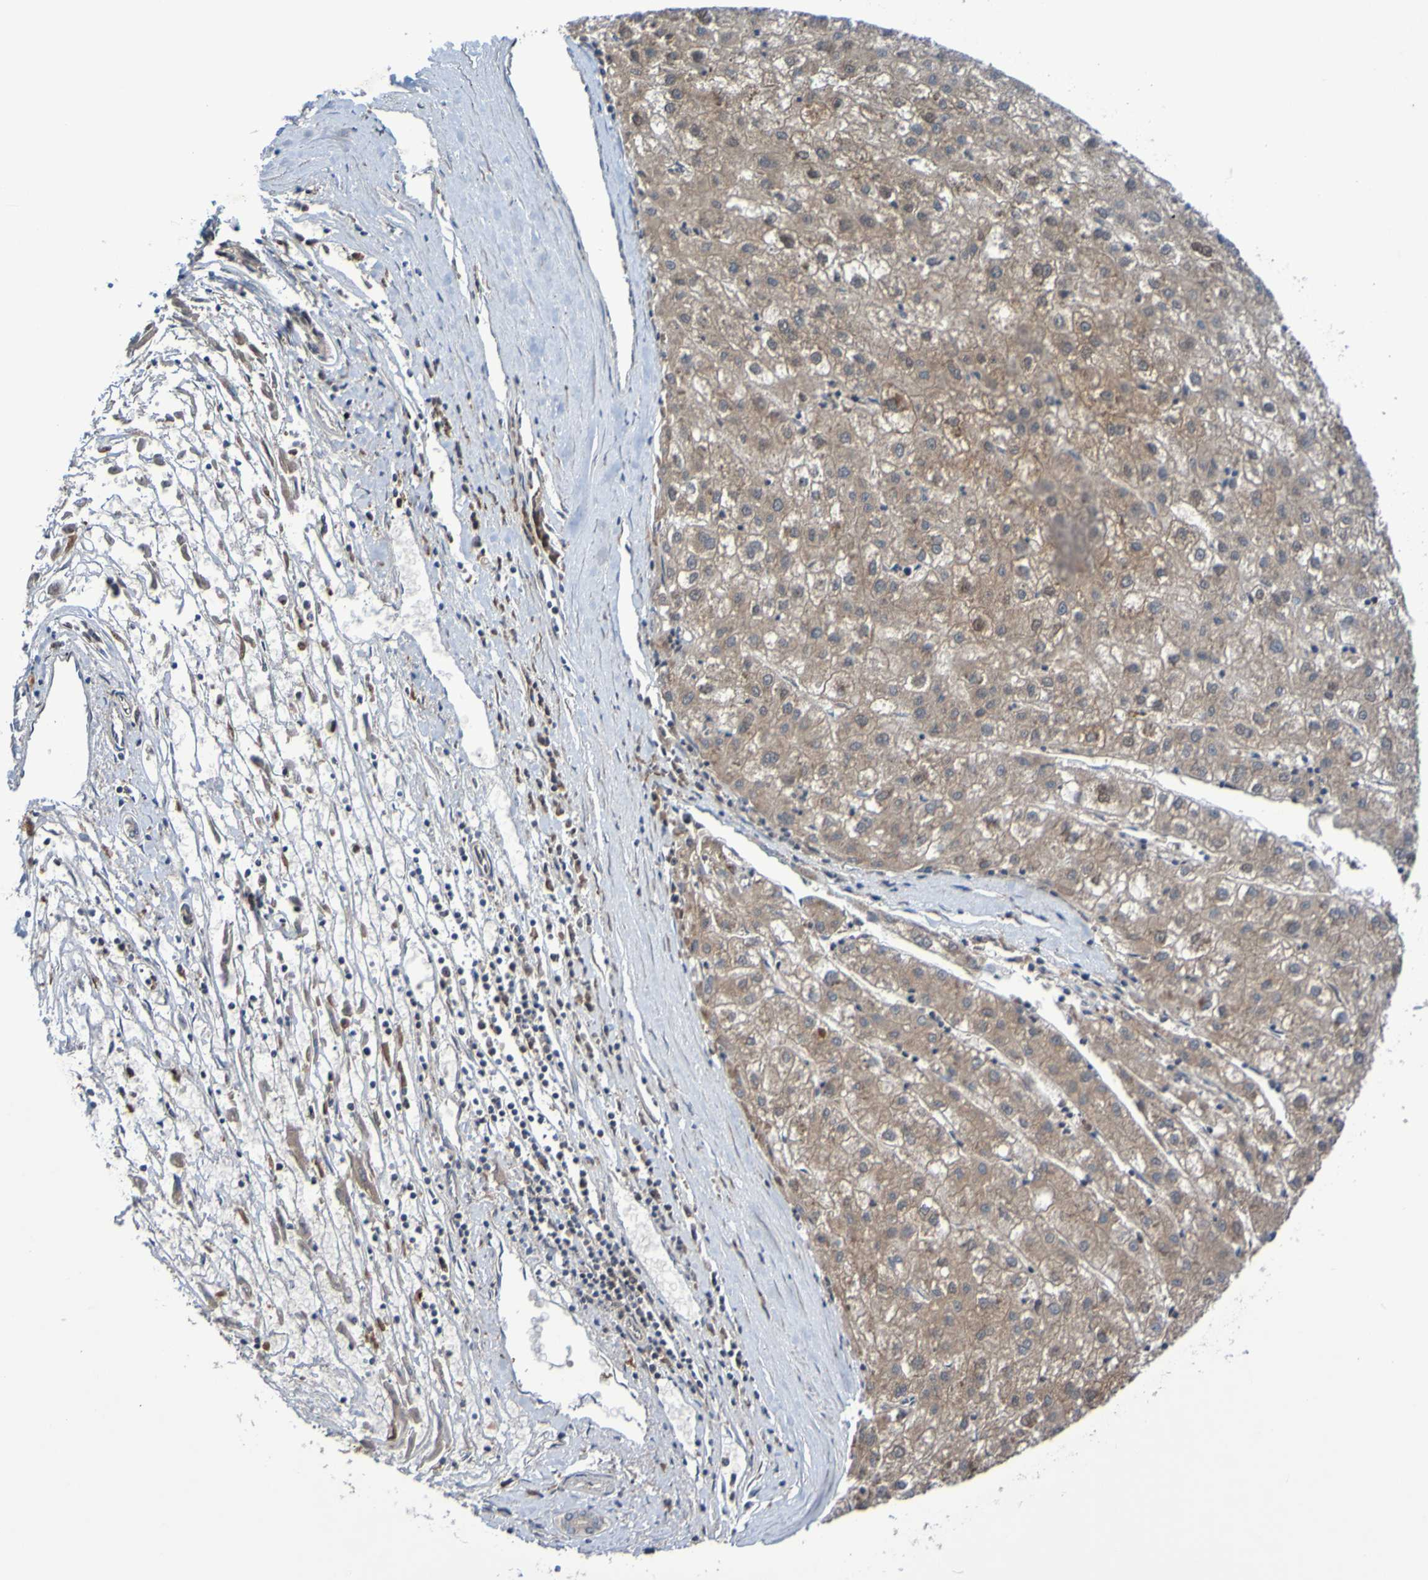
{"staining": {"intensity": "weak", "quantity": ">75%", "location": "cytoplasmic/membranous"}, "tissue": "liver cancer", "cell_type": "Tumor cells", "image_type": "cancer", "snomed": [{"axis": "morphology", "description": "Carcinoma, Hepatocellular, NOS"}, {"axis": "topography", "description": "Liver"}], "caption": "Liver cancer tissue shows weak cytoplasmic/membranous positivity in about >75% of tumor cells", "gene": "SDK1", "patient": {"sex": "male", "age": 72}}